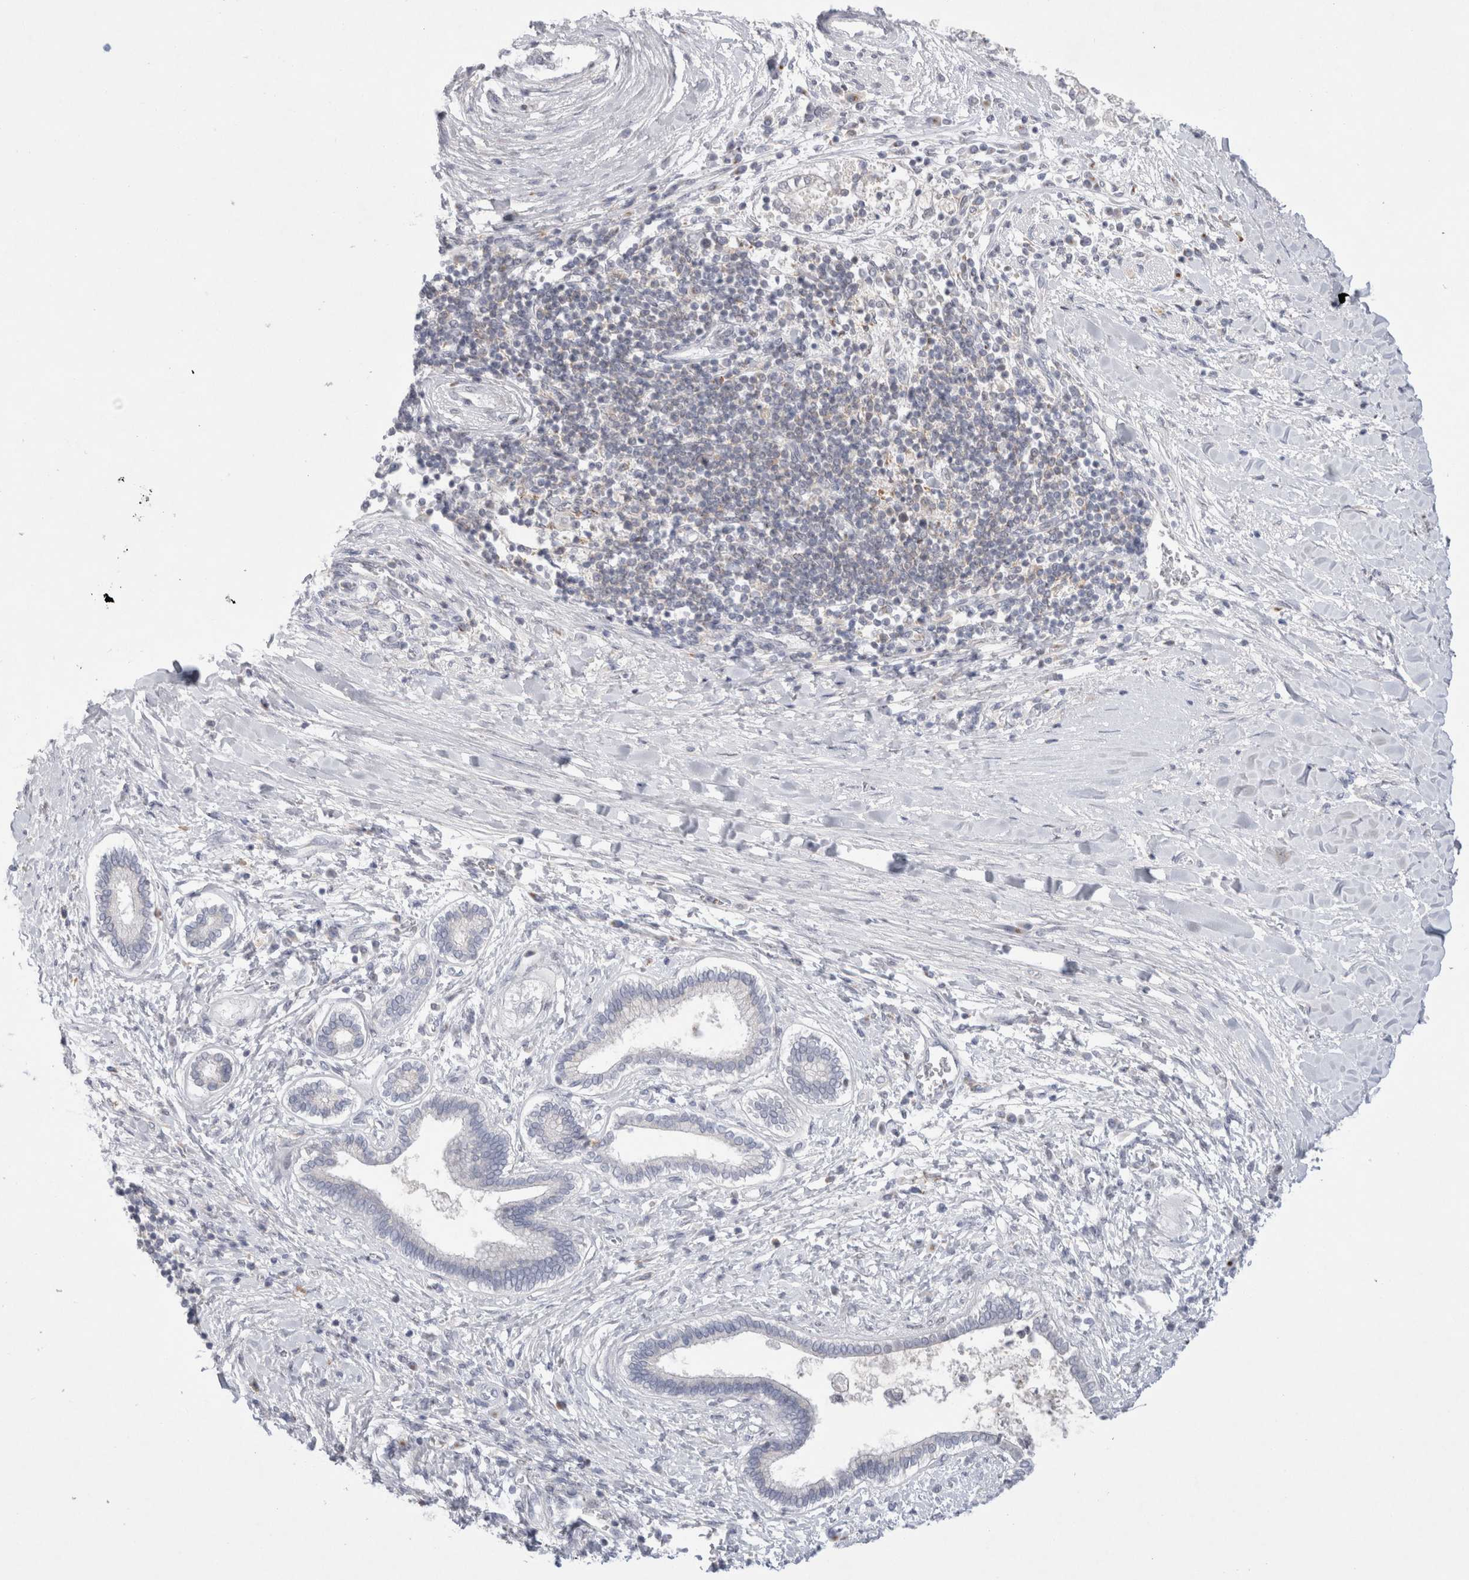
{"staining": {"intensity": "negative", "quantity": "none", "location": "none"}, "tissue": "liver cancer", "cell_type": "Tumor cells", "image_type": "cancer", "snomed": [{"axis": "morphology", "description": "Cholangiocarcinoma"}, {"axis": "topography", "description": "Liver"}], "caption": "Immunohistochemistry image of human liver cancer (cholangiocarcinoma) stained for a protein (brown), which displays no staining in tumor cells.", "gene": "CERS5", "patient": {"sex": "male", "age": 50}}